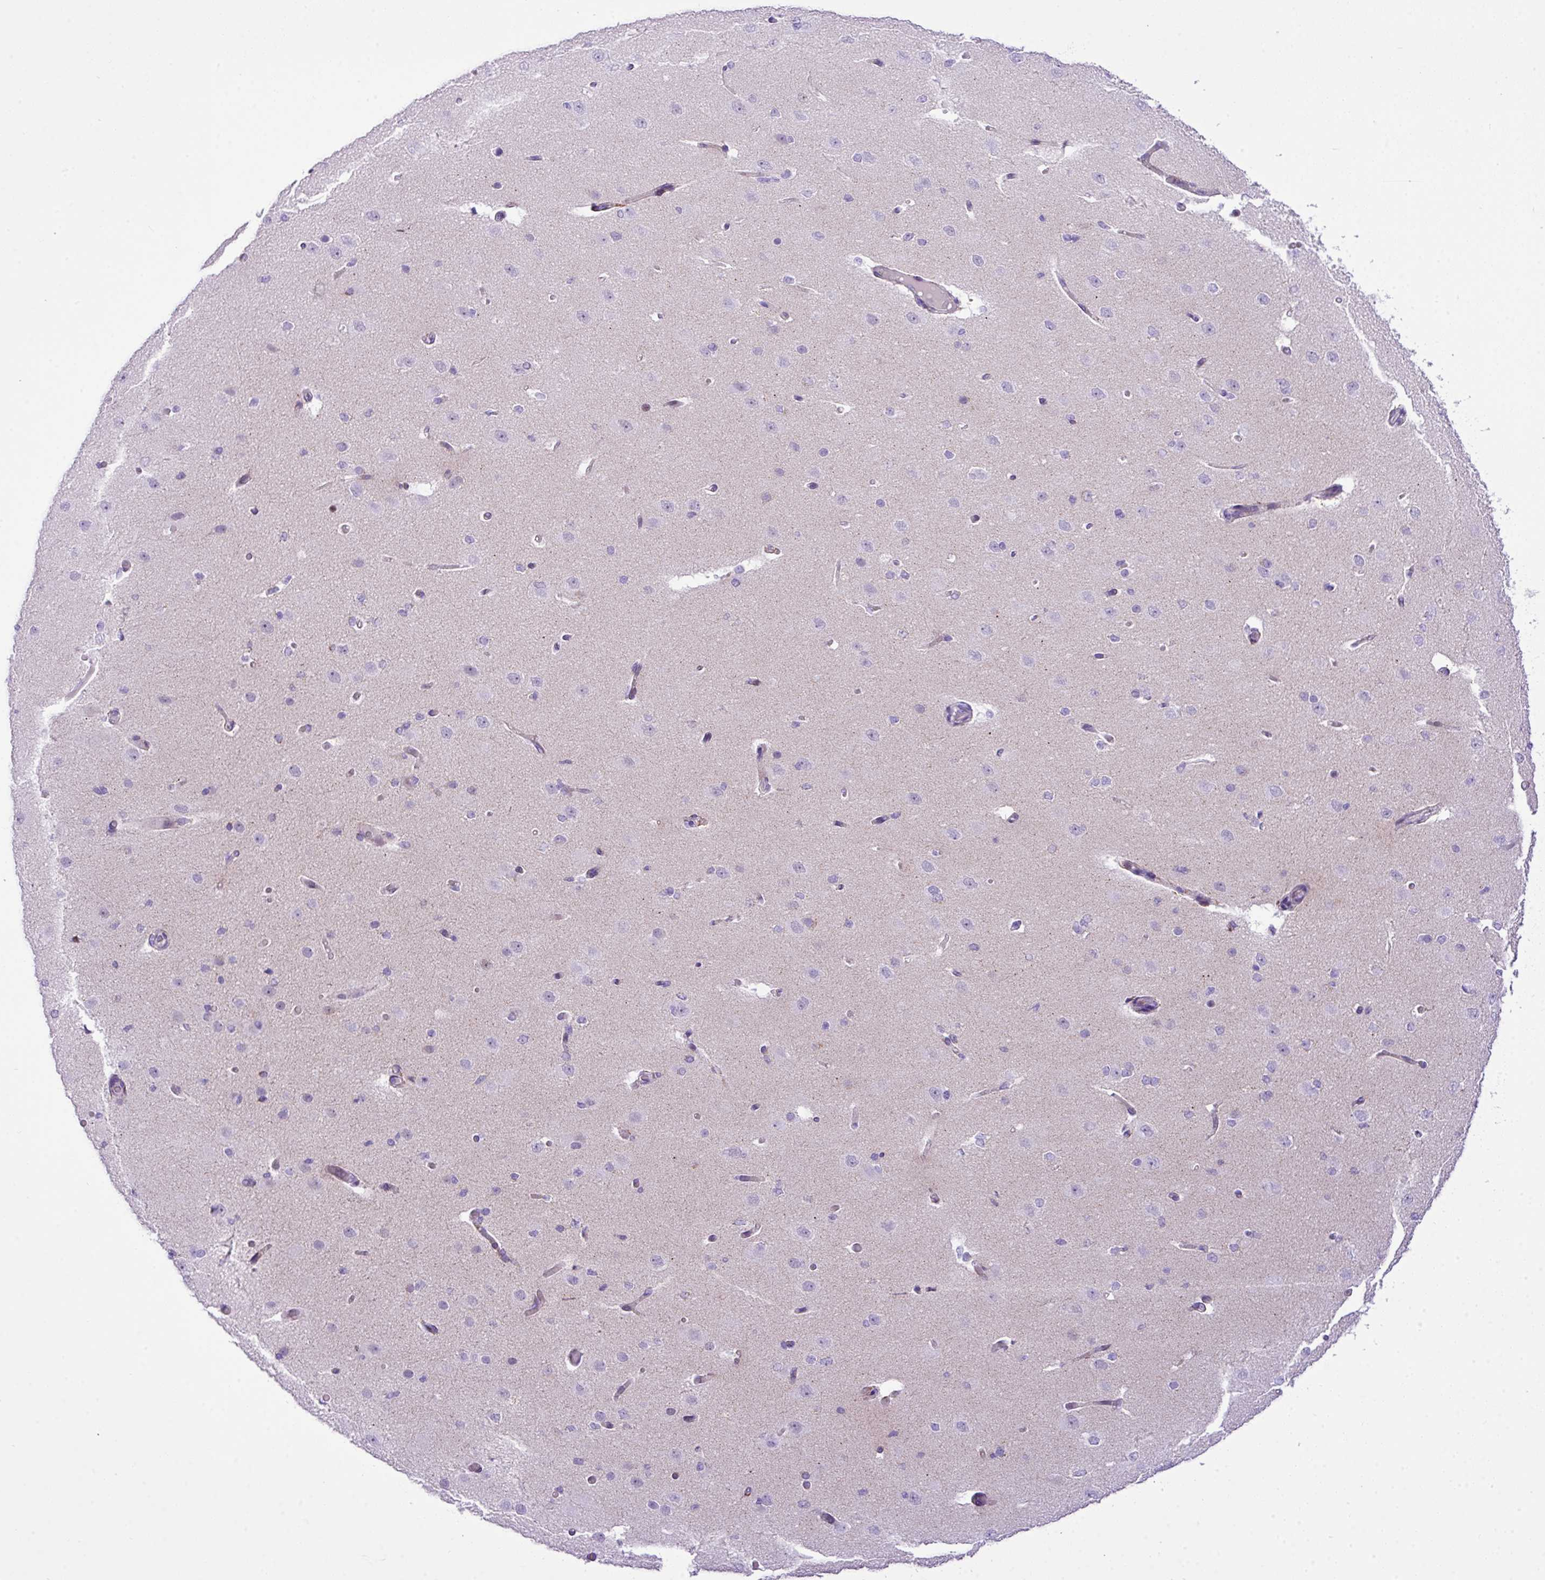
{"staining": {"intensity": "negative", "quantity": "none", "location": "none"}, "tissue": "cerebral cortex", "cell_type": "Endothelial cells", "image_type": "normal", "snomed": [{"axis": "morphology", "description": "Normal tissue, NOS"}, {"axis": "morphology", "description": "Inflammation, NOS"}, {"axis": "topography", "description": "Cerebral cortex"}], "caption": "There is no significant positivity in endothelial cells of cerebral cortex. (IHC, brightfield microscopy, high magnification).", "gene": "RCAN2", "patient": {"sex": "male", "age": 6}}